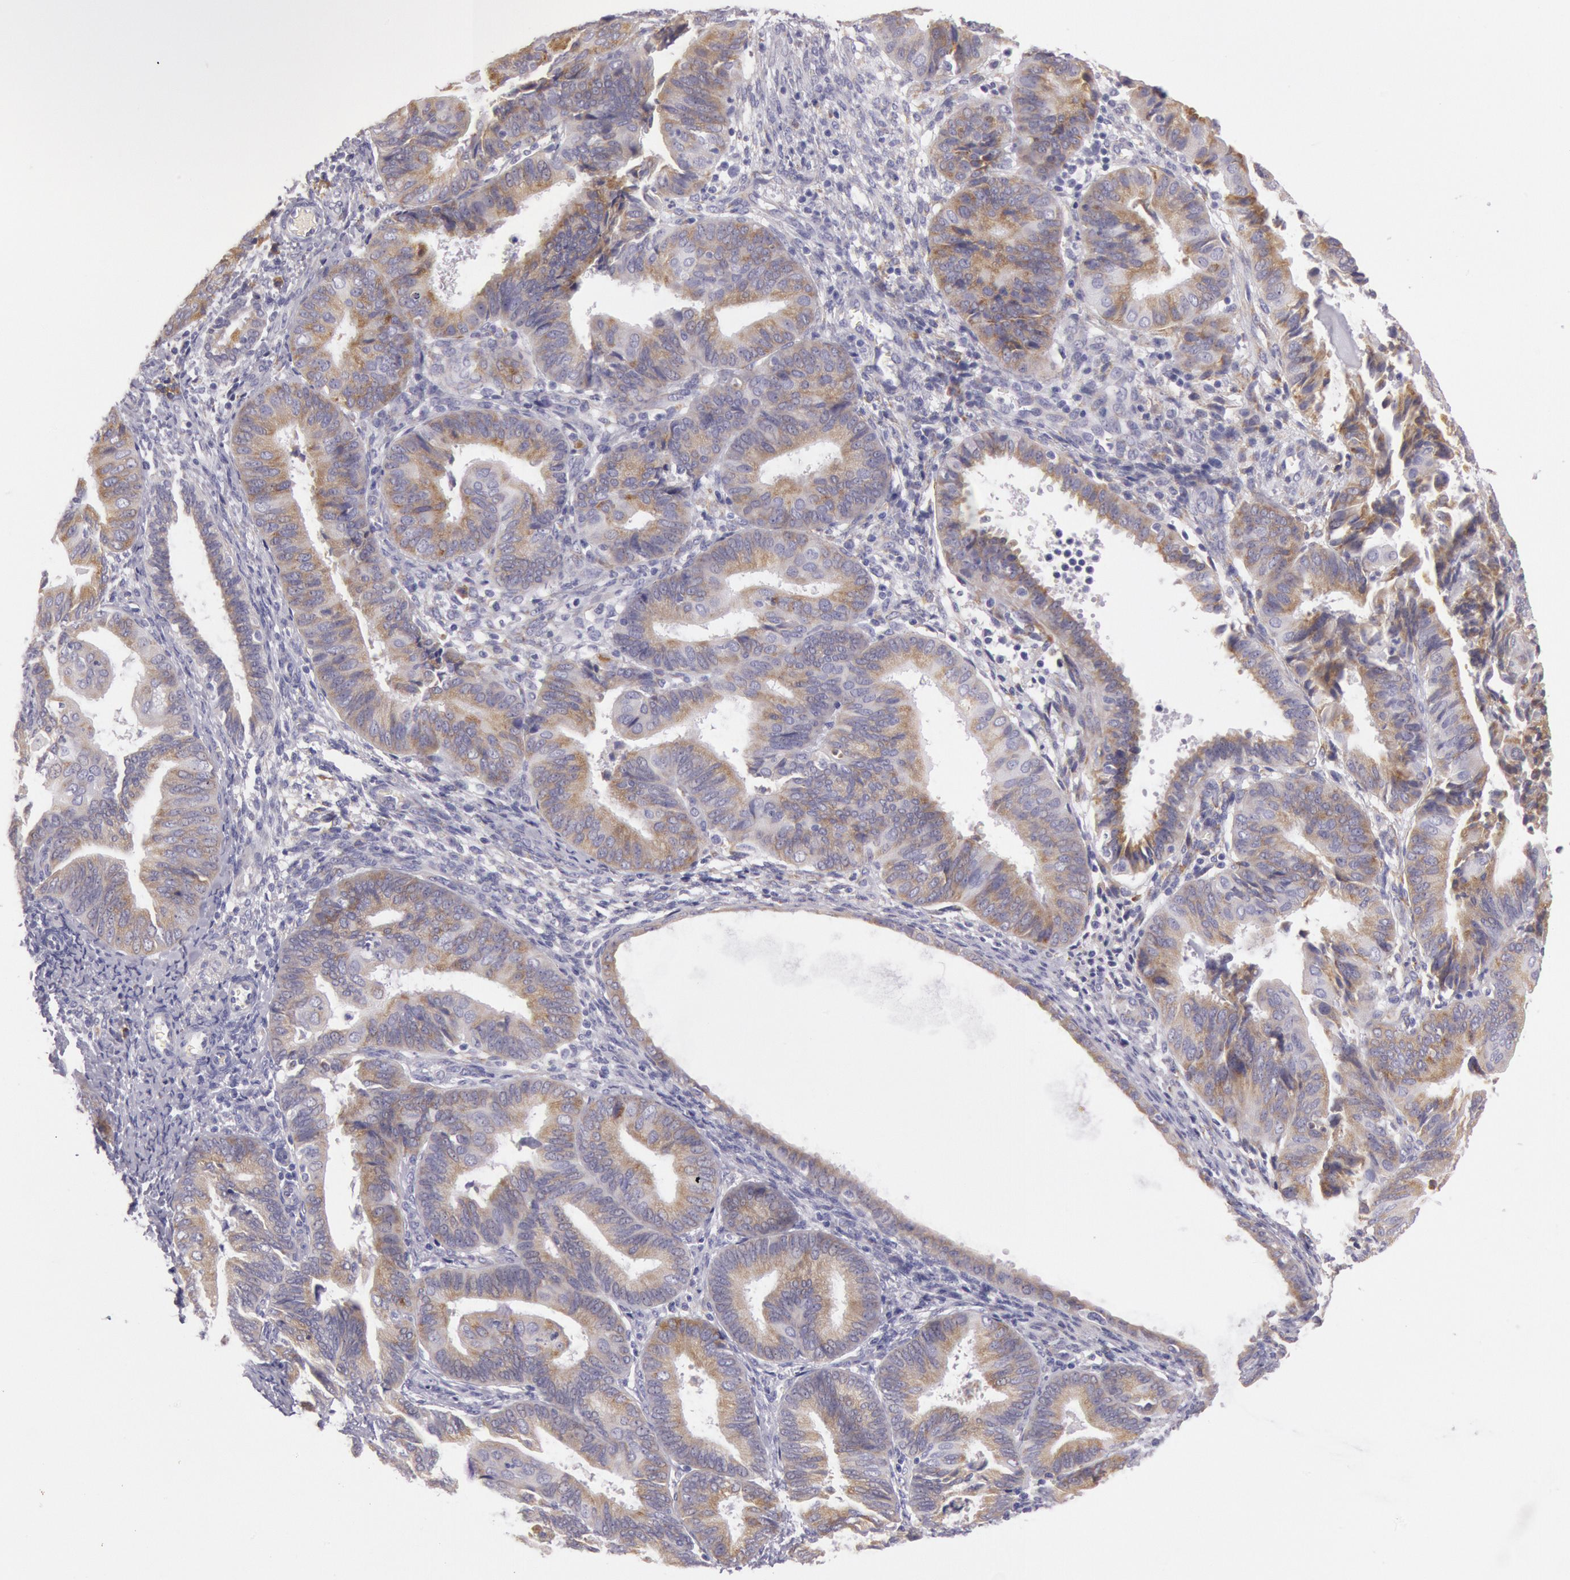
{"staining": {"intensity": "weak", "quantity": "25%-75%", "location": "cytoplasmic/membranous"}, "tissue": "endometrial cancer", "cell_type": "Tumor cells", "image_type": "cancer", "snomed": [{"axis": "morphology", "description": "Adenocarcinoma, NOS"}, {"axis": "topography", "description": "Endometrium"}], "caption": "Endometrial cancer tissue shows weak cytoplasmic/membranous staining in about 25%-75% of tumor cells, visualized by immunohistochemistry.", "gene": "CIDEB", "patient": {"sex": "female", "age": 63}}